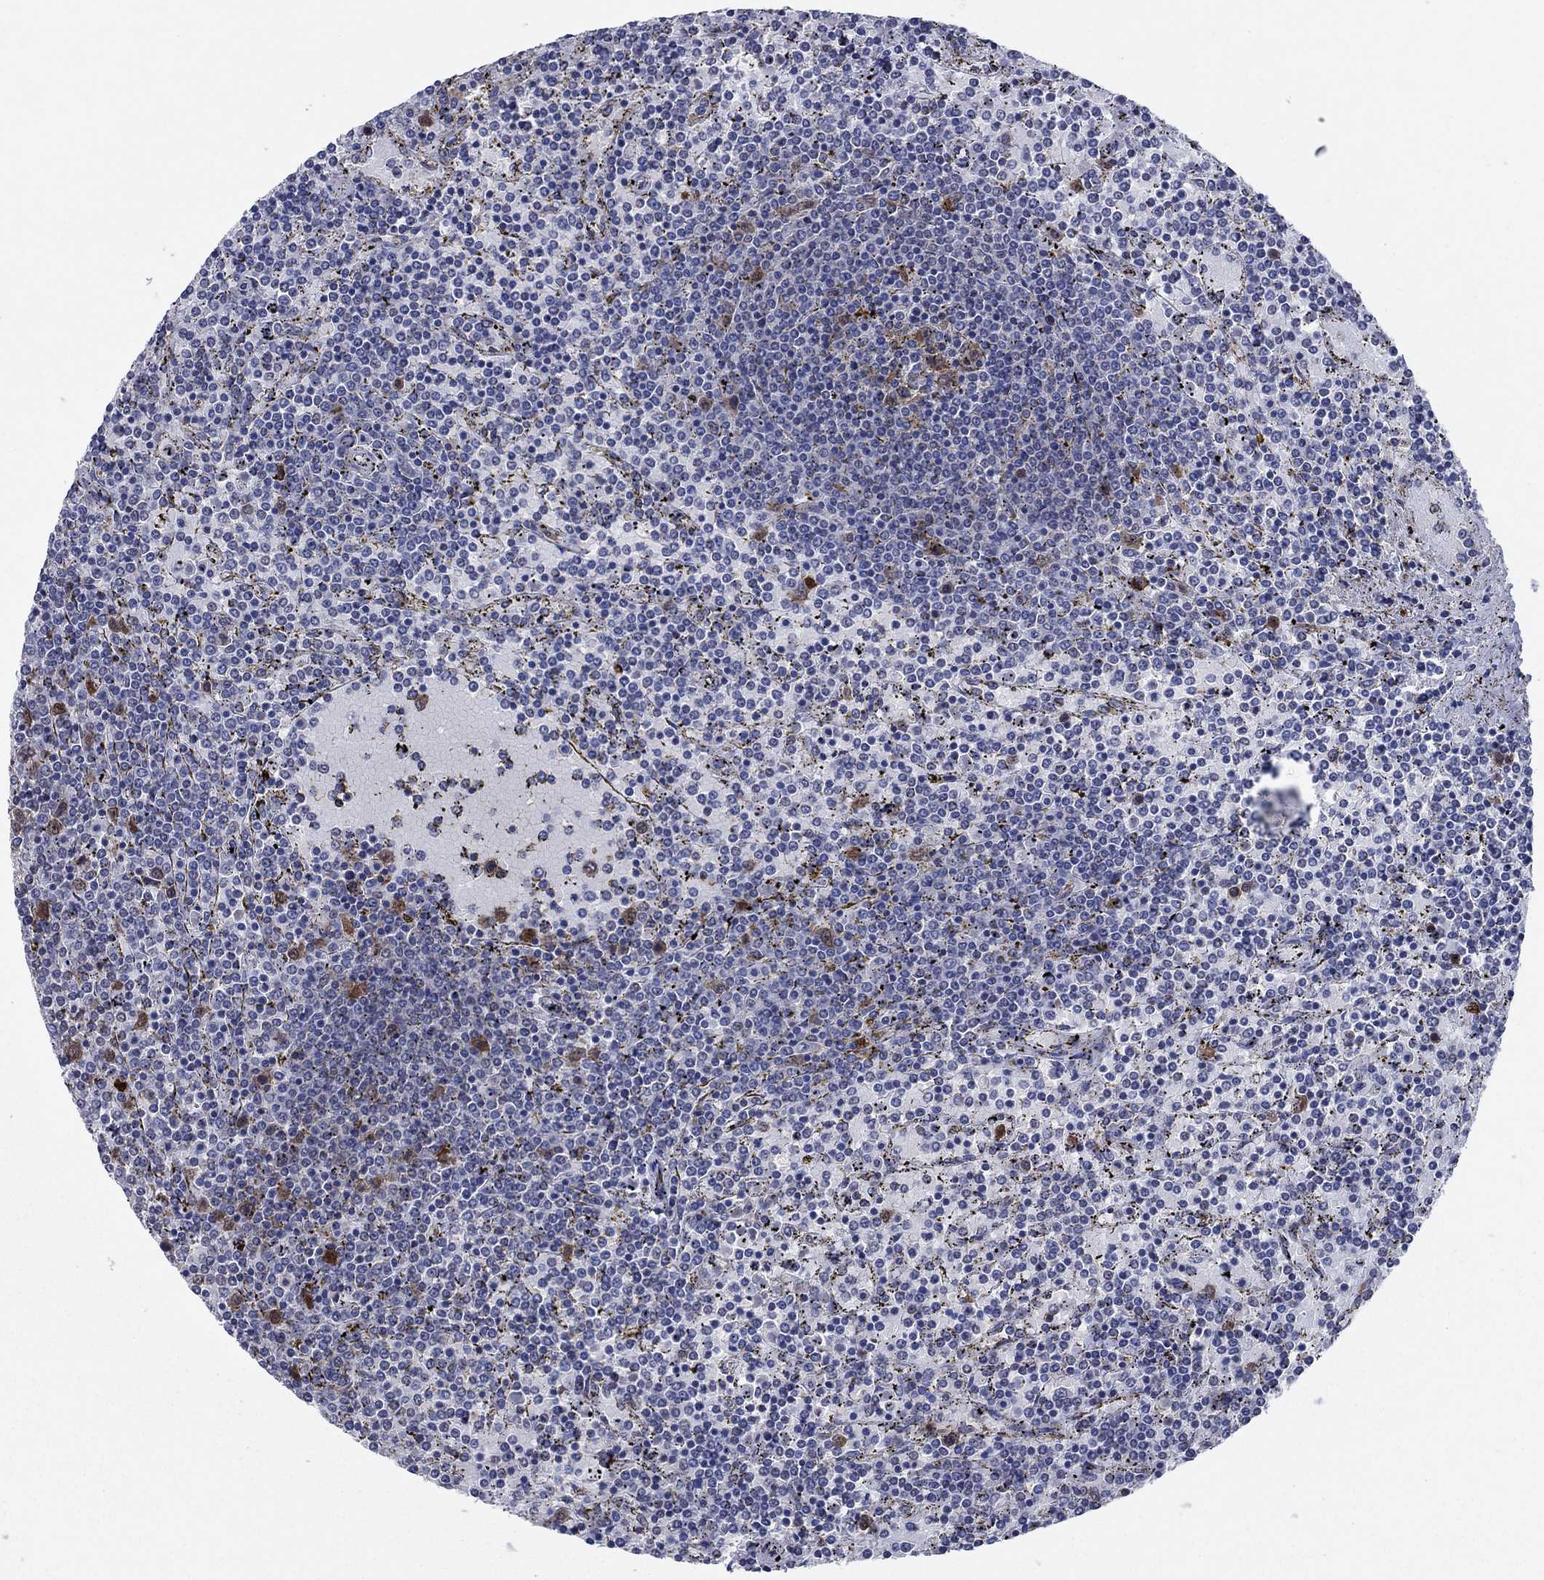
{"staining": {"intensity": "negative", "quantity": "none", "location": "none"}, "tissue": "lymphoma", "cell_type": "Tumor cells", "image_type": "cancer", "snomed": [{"axis": "morphology", "description": "Malignant lymphoma, non-Hodgkin's type, Low grade"}, {"axis": "topography", "description": "Spleen"}], "caption": "A high-resolution image shows immunohistochemistry (IHC) staining of lymphoma, which exhibits no significant positivity in tumor cells.", "gene": "TYMS", "patient": {"sex": "female", "age": 77}}